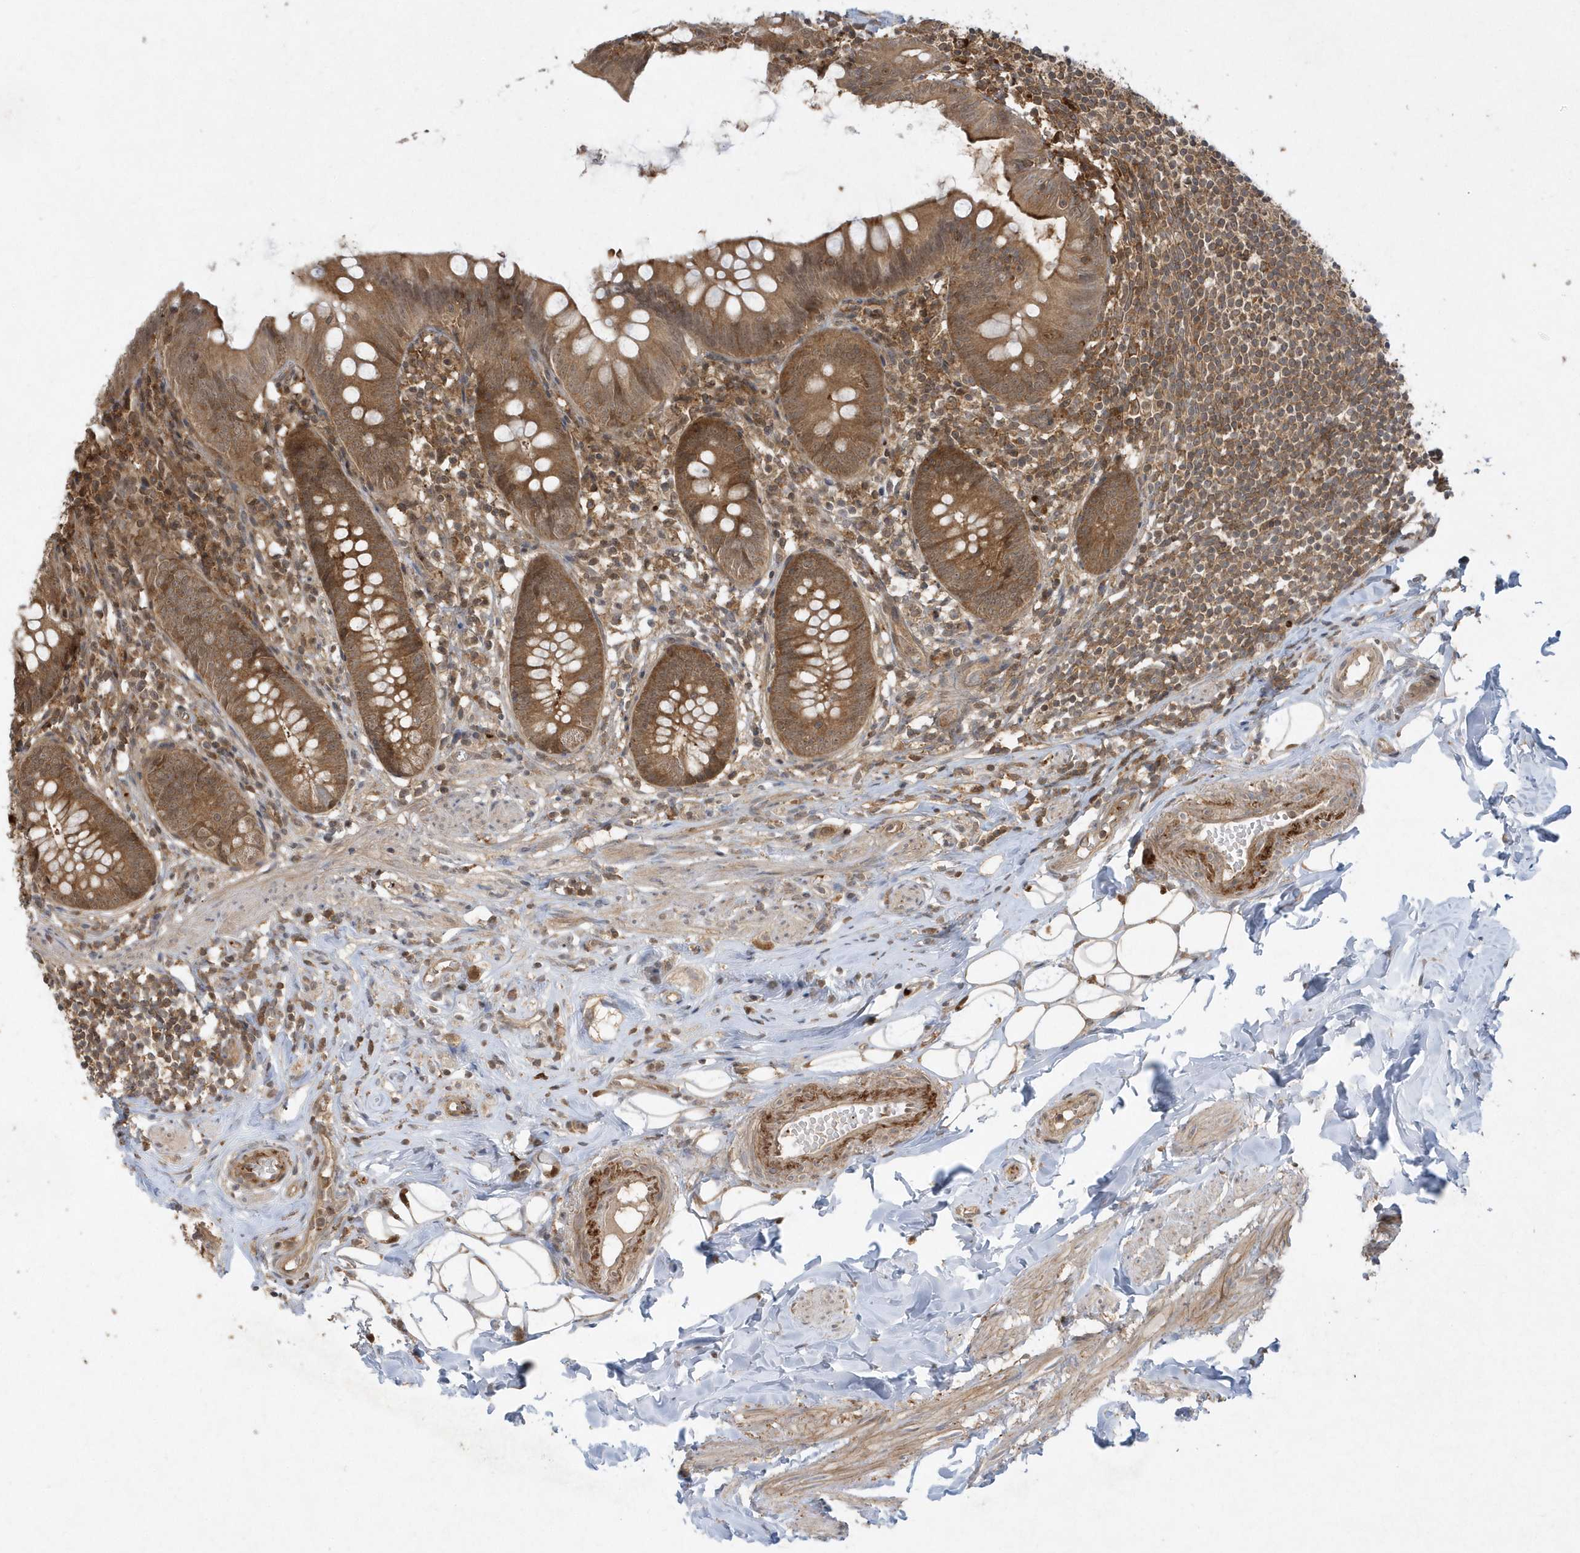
{"staining": {"intensity": "moderate", "quantity": ">75%", "location": "cytoplasmic/membranous"}, "tissue": "appendix", "cell_type": "Glandular cells", "image_type": "normal", "snomed": [{"axis": "morphology", "description": "Normal tissue, NOS"}, {"axis": "topography", "description": "Appendix"}], "caption": "Appendix stained with immunohistochemistry reveals moderate cytoplasmic/membranous staining in approximately >75% of glandular cells. (brown staining indicates protein expression, while blue staining denotes nuclei).", "gene": "ACYP1", "patient": {"sex": "female", "age": 62}}